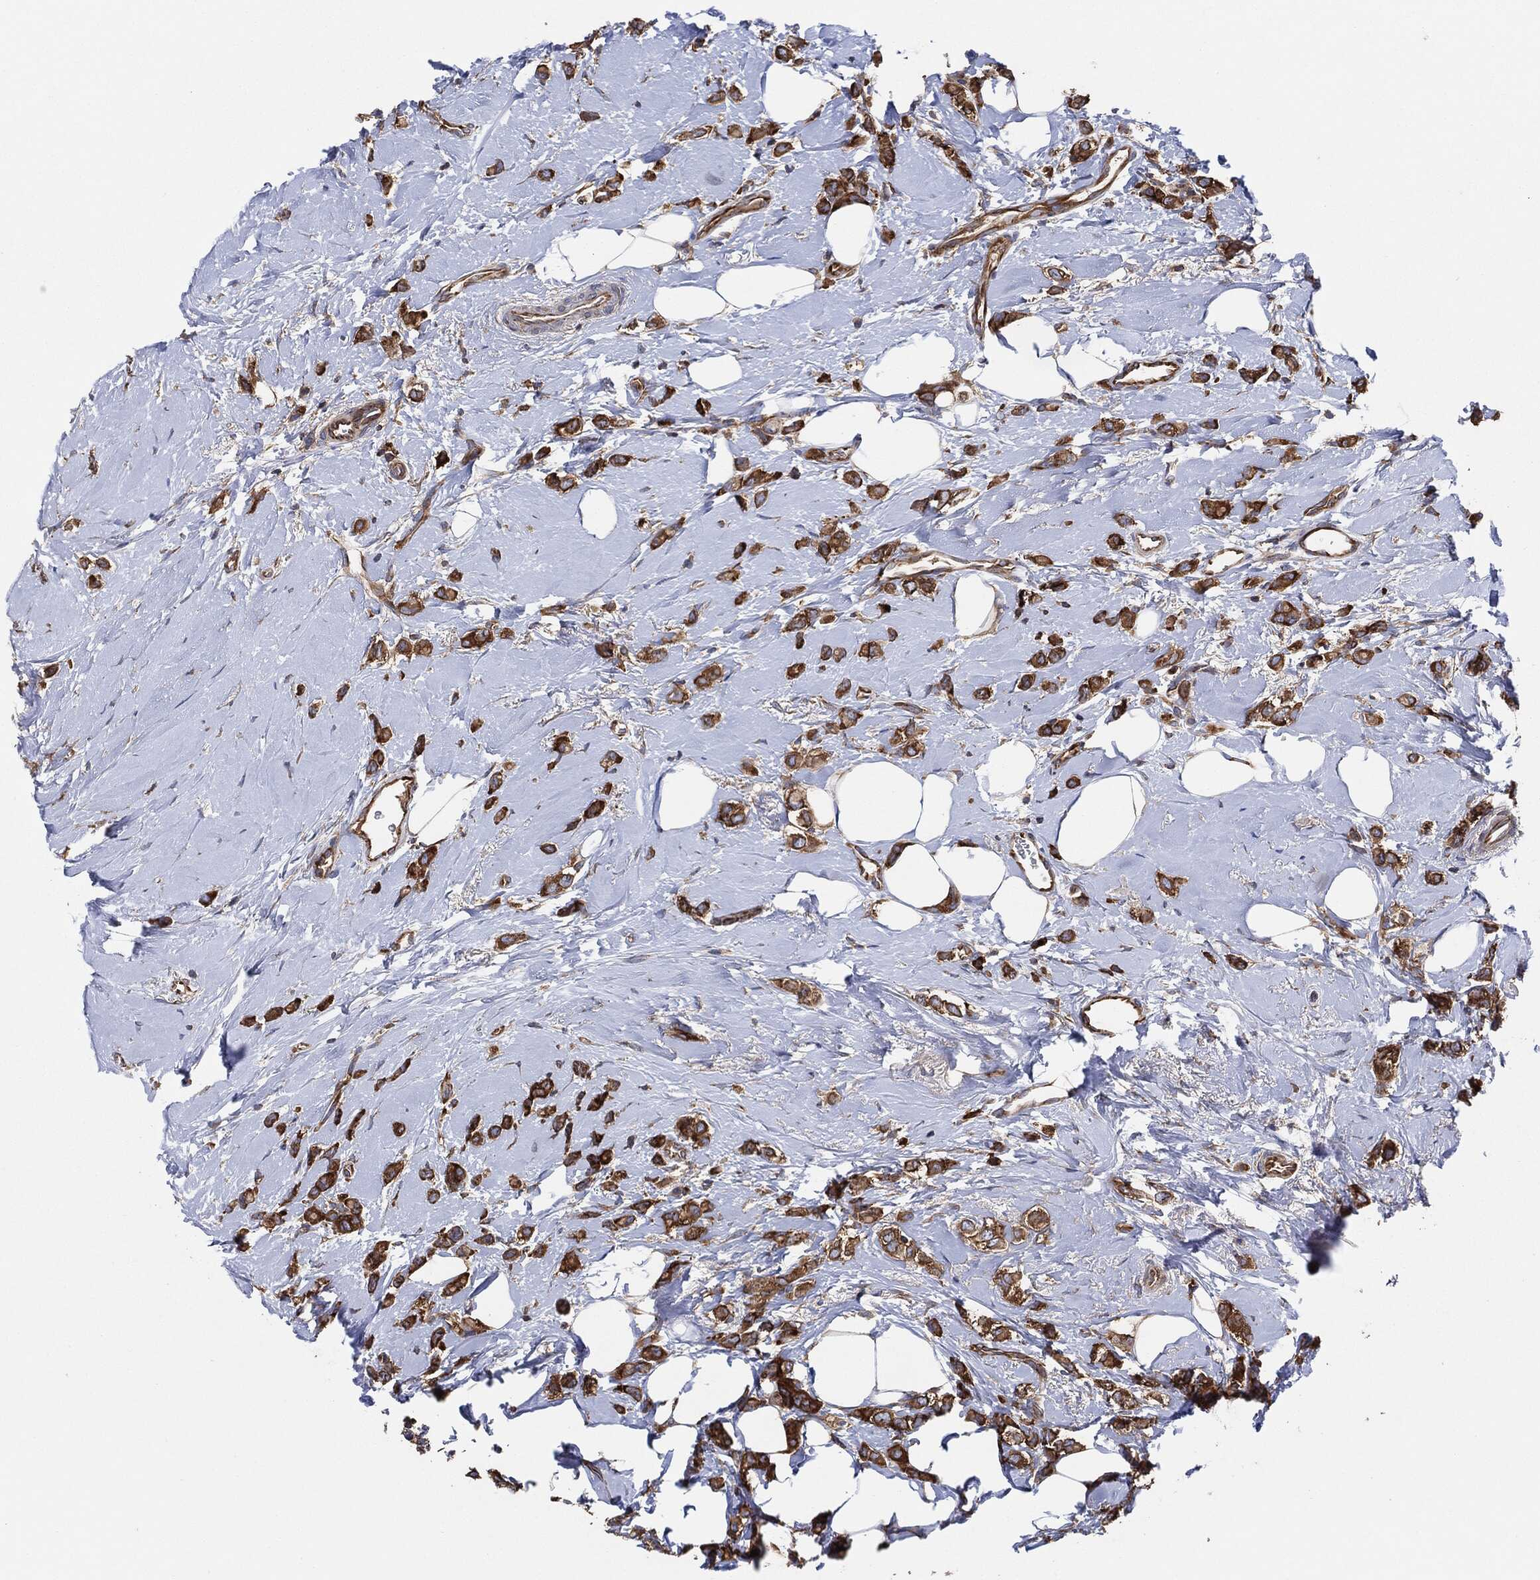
{"staining": {"intensity": "strong", "quantity": ">75%", "location": "cytoplasmic/membranous"}, "tissue": "breast cancer", "cell_type": "Tumor cells", "image_type": "cancer", "snomed": [{"axis": "morphology", "description": "Lobular carcinoma"}, {"axis": "topography", "description": "Breast"}], "caption": "Protein expression analysis of human breast lobular carcinoma reveals strong cytoplasmic/membranous positivity in approximately >75% of tumor cells.", "gene": "EIF2S2", "patient": {"sex": "female", "age": 66}}